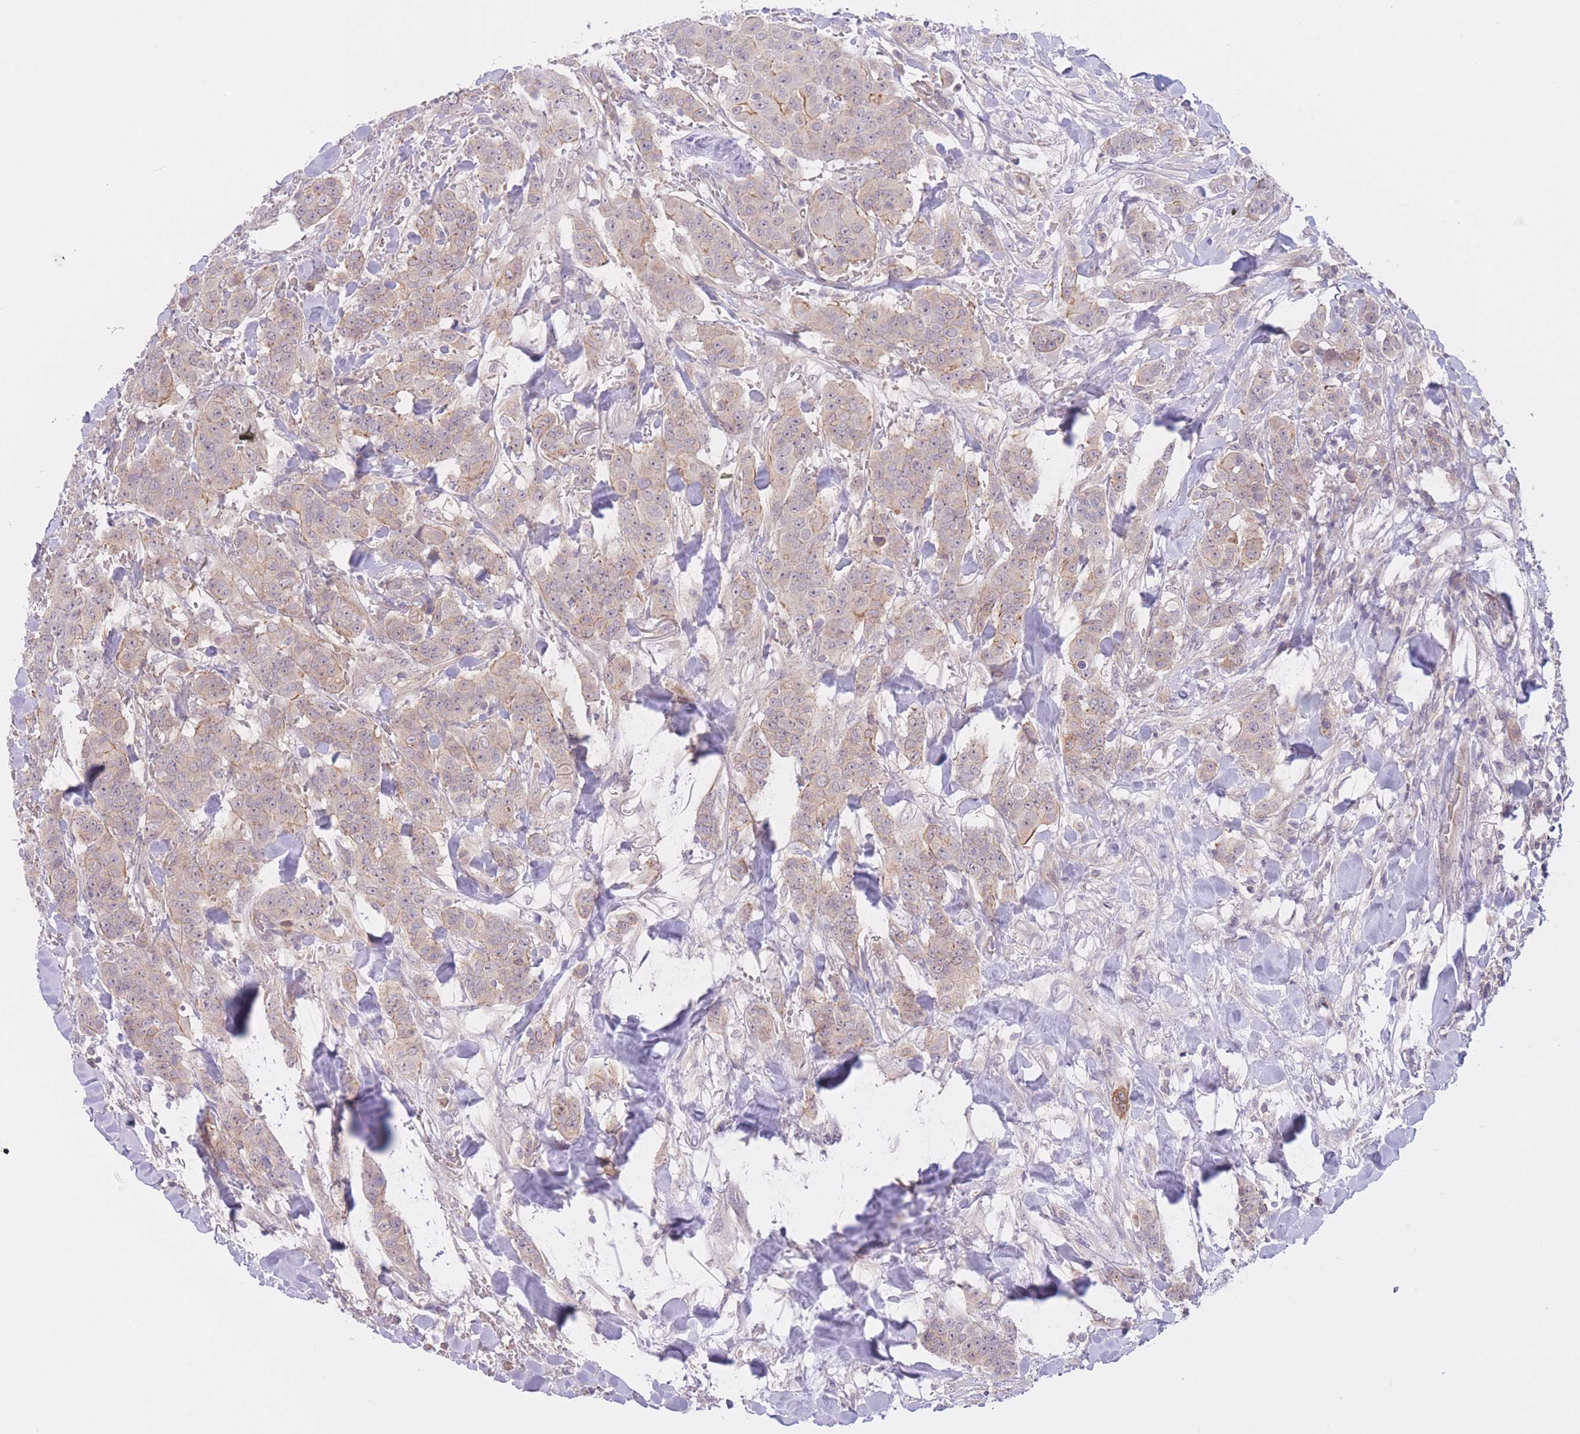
{"staining": {"intensity": "weak", "quantity": "<25%", "location": "cytoplasmic/membranous"}, "tissue": "breast cancer", "cell_type": "Tumor cells", "image_type": "cancer", "snomed": [{"axis": "morphology", "description": "Duct carcinoma"}, {"axis": "topography", "description": "Breast"}], "caption": "This is an IHC image of breast cancer (invasive ductal carcinoma). There is no positivity in tumor cells.", "gene": "FUT5", "patient": {"sex": "female", "age": 40}}